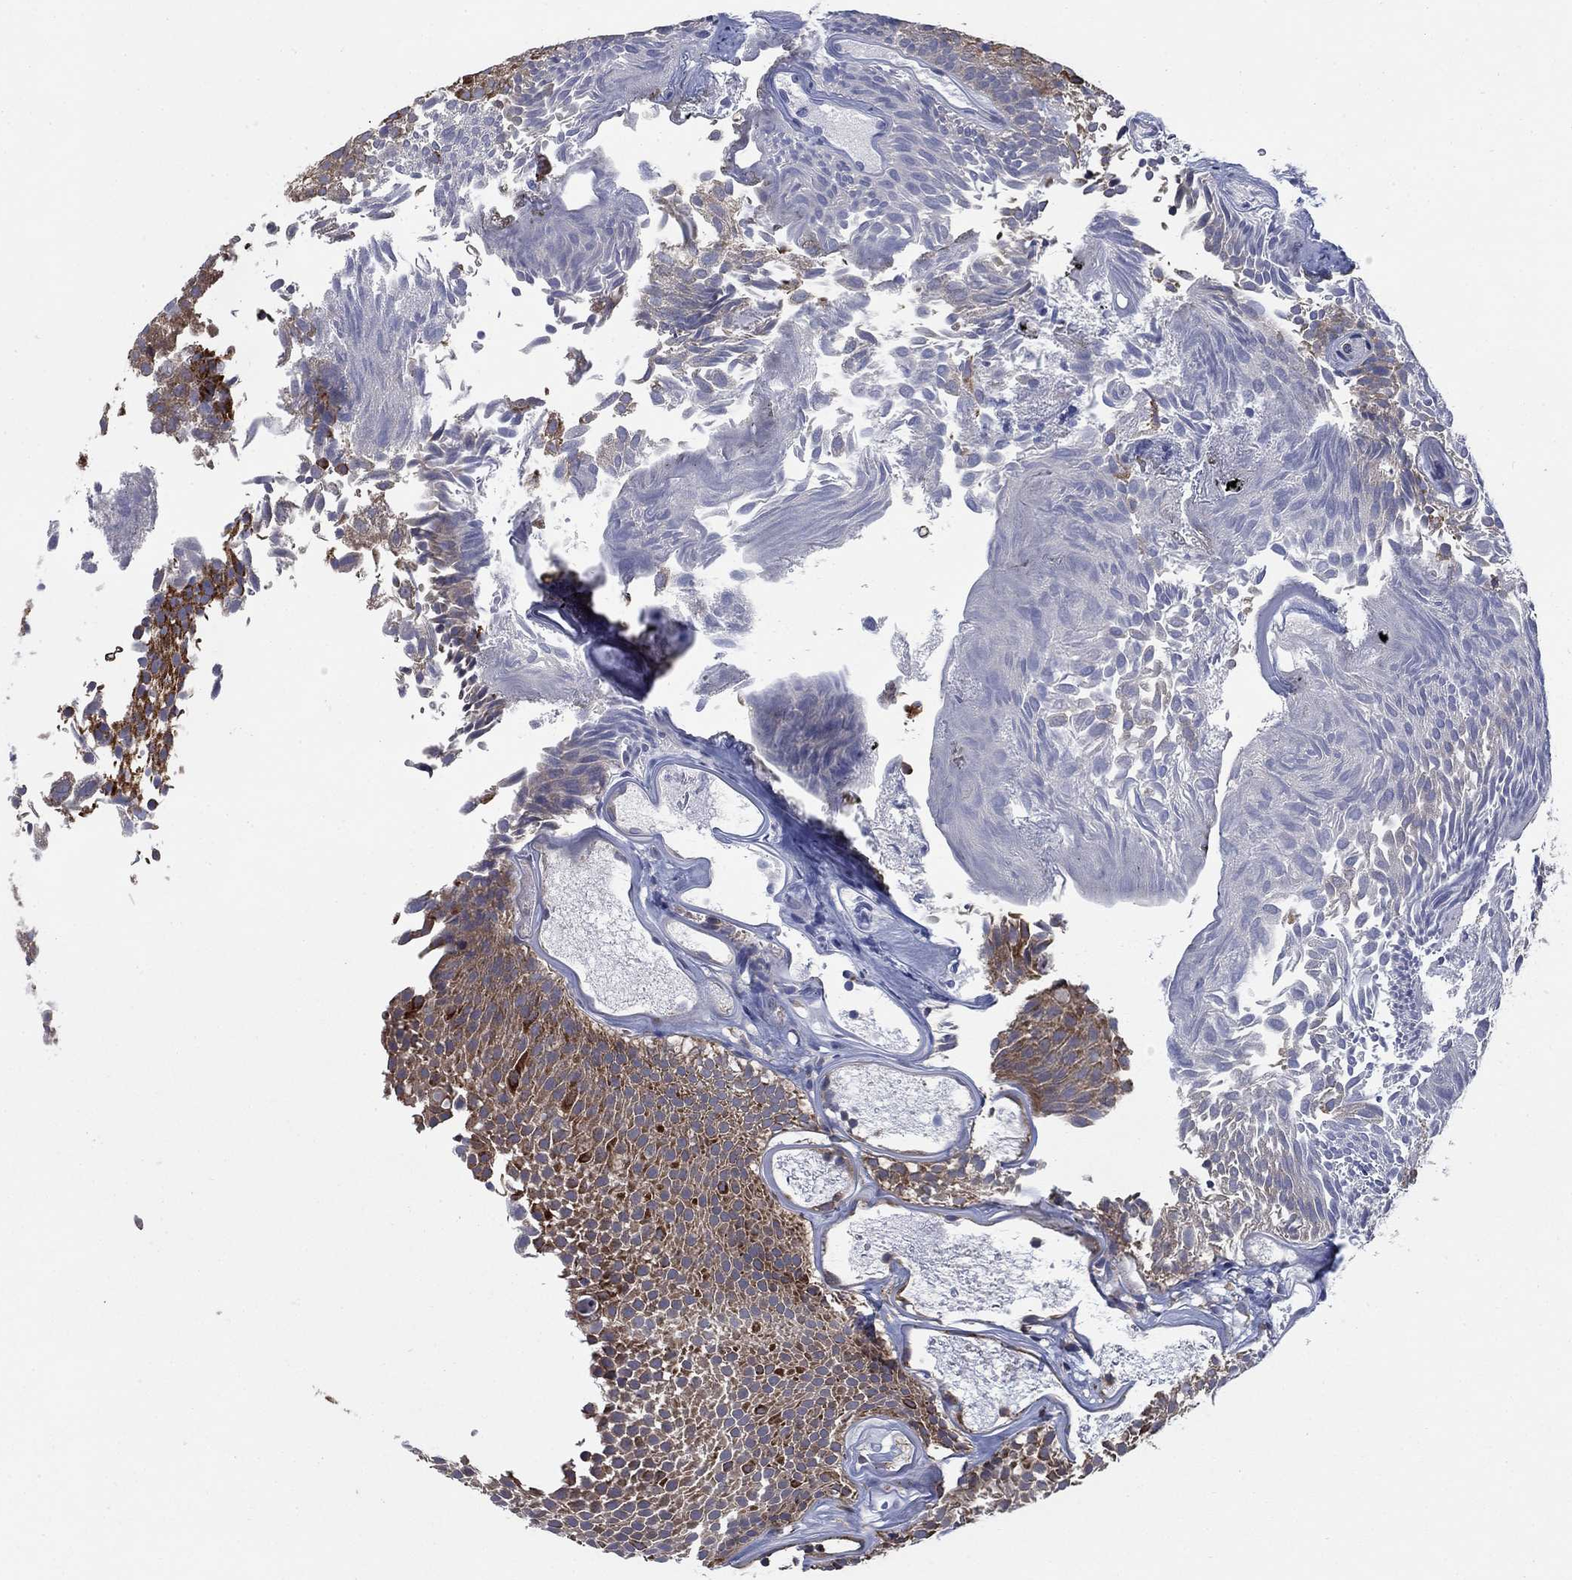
{"staining": {"intensity": "strong", "quantity": "<25%", "location": "cytoplasmic/membranous"}, "tissue": "urothelial cancer", "cell_type": "Tumor cells", "image_type": "cancer", "snomed": [{"axis": "morphology", "description": "Urothelial carcinoma, Low grade"}, {"axis": "topography", "description": "Urinary bladder"}], "caption": "This image displays urothelial carcinoma (low-grade) stained with IHC to label a protein in brown. The cytoplasmic/membranous of tumor cells show strong positivity for the protein. Nuclei are counter-stained blue.", "gene": "NME7", "patient": {"sex": "male", "age": 52}}